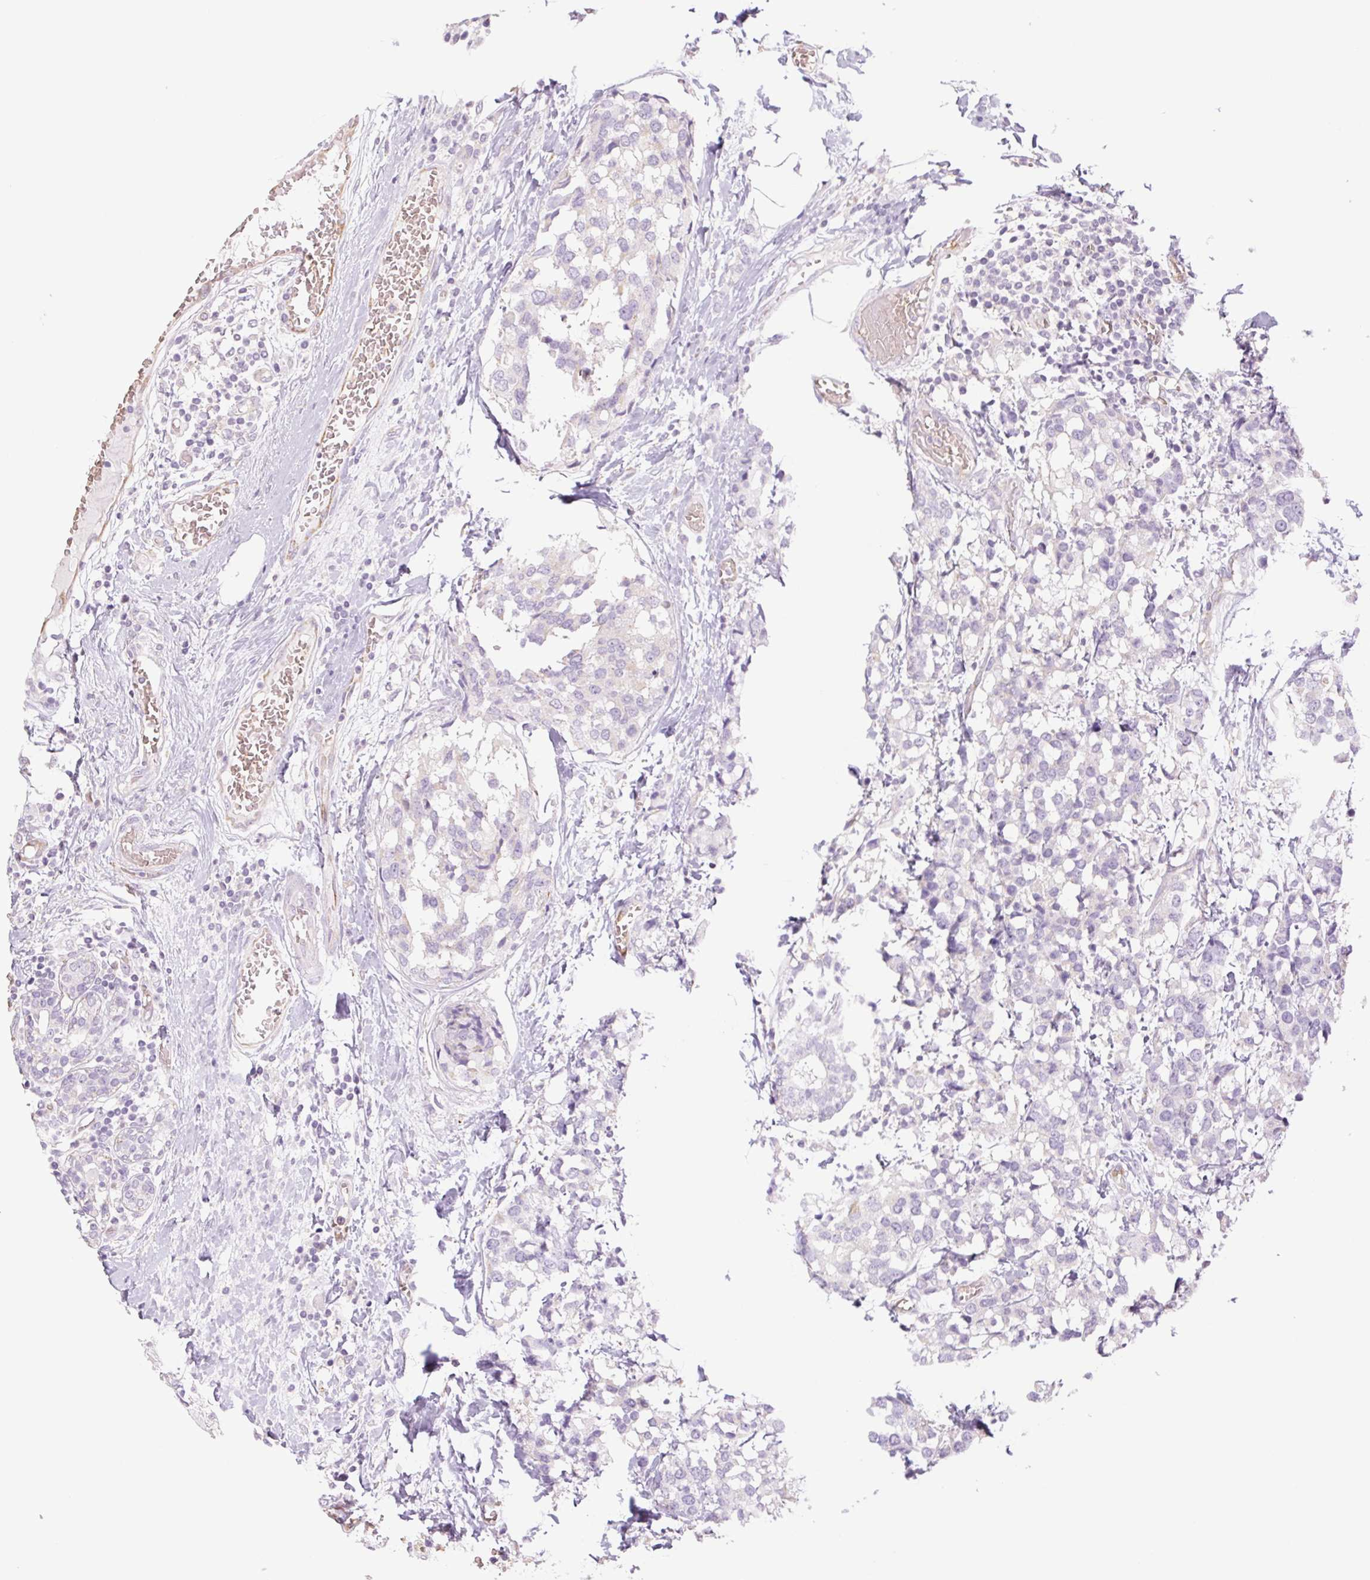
{"staining": {"intensity": "negative", "quantity": "none", "location": "none"}, "tissue": "breast cancer", "cell_type": "Tumor cells", "image_type": "cancer", "snomed": [{"axis": "morphology", "description": "Lobular carcinoma"}, {"axis": "topography", "description": "Breast"}], "caption": "This micrograph is of breast cancer (lobular carcinoma) stained with IHC to label a protein in brown with the nuclei are counter-stained blue. There is no positivity in tumor cells.", "gene": "IGFL3", "patient": {"sex": "female", "age": 59}}